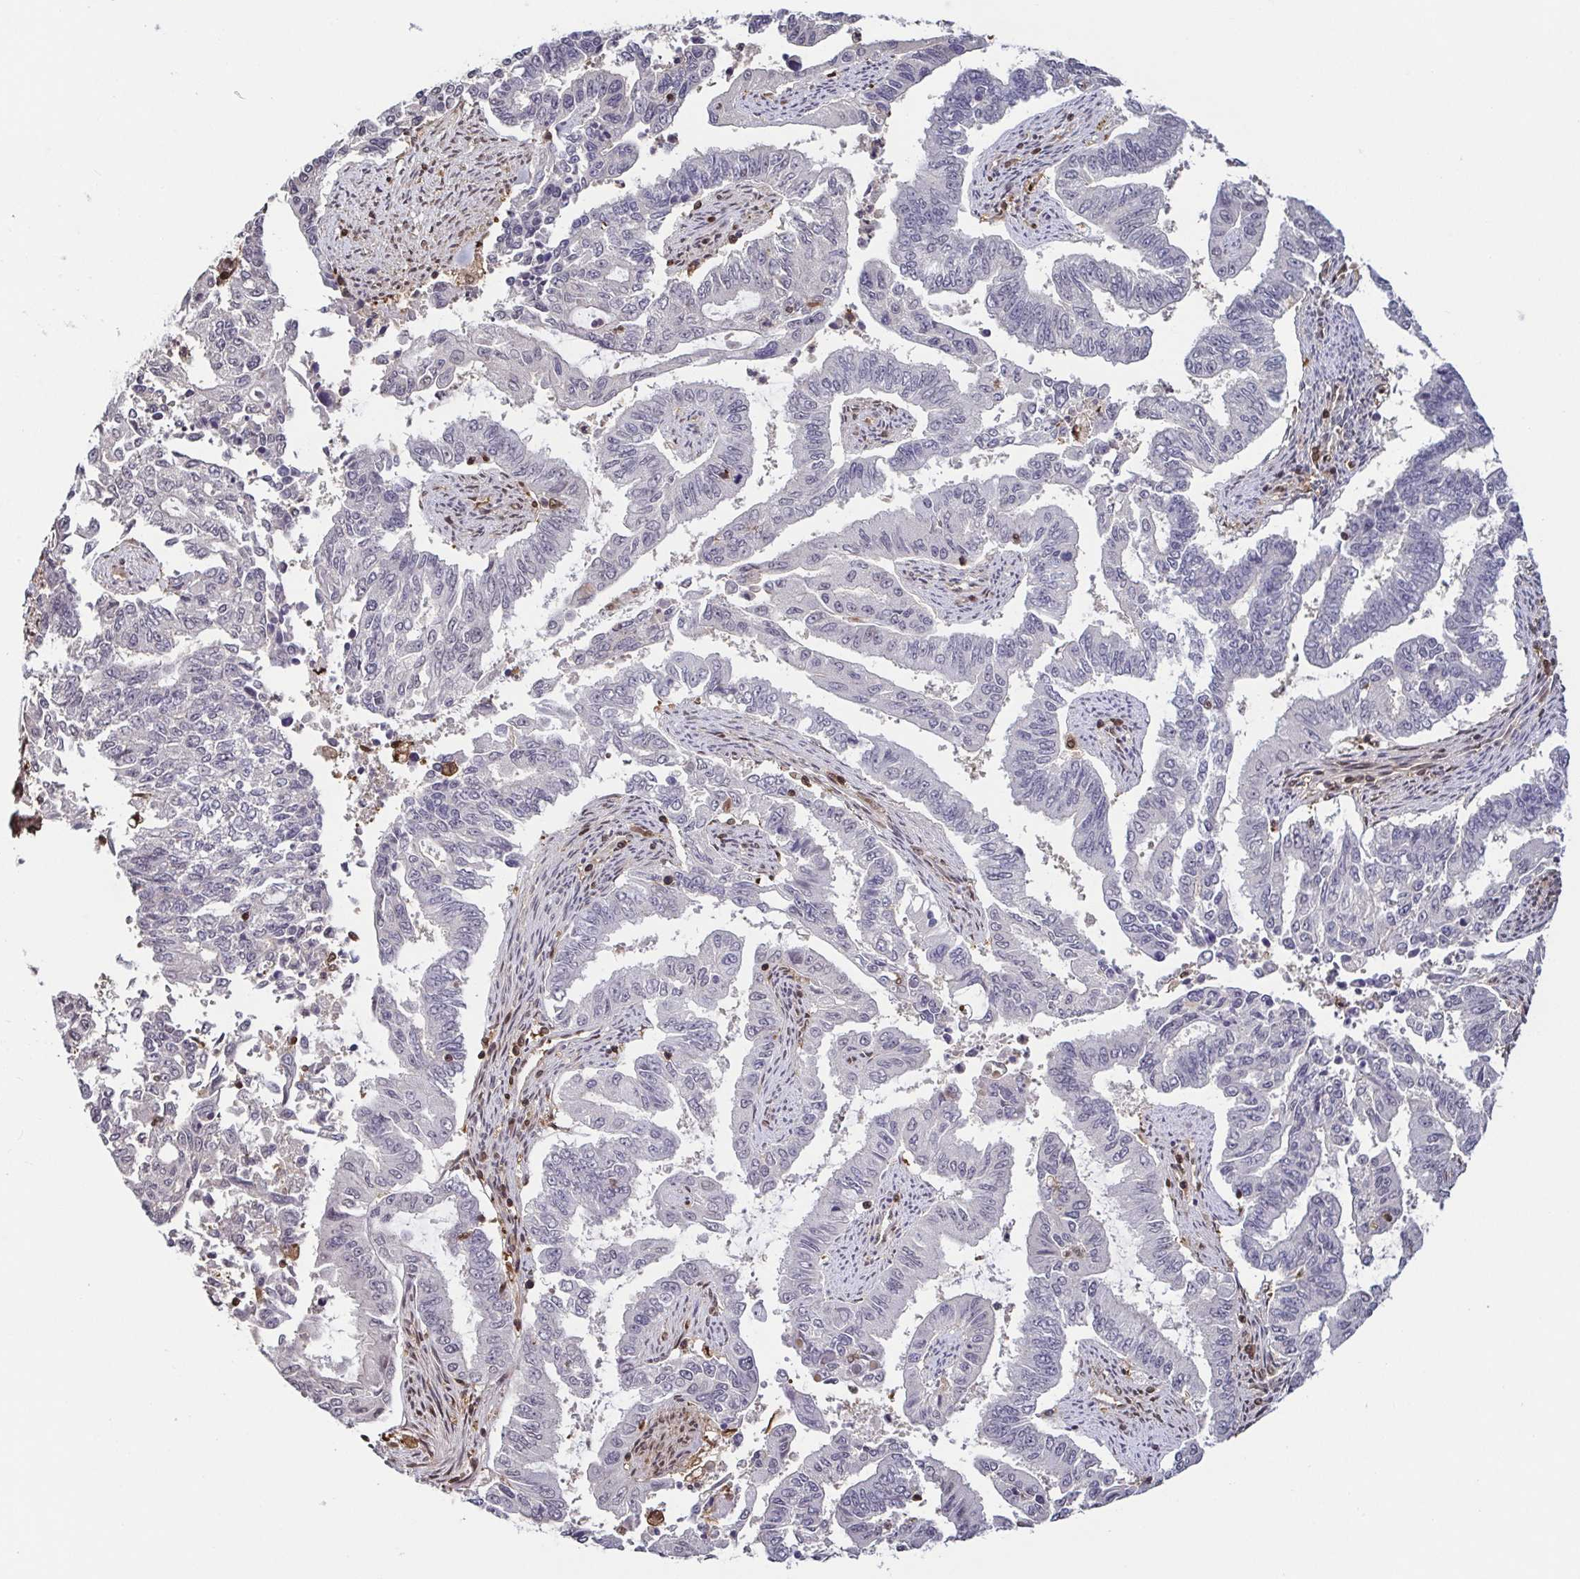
{"staining": {"intensity": "negative", "quantity": "none", "location": "none"}, "tissue": "endometrial cancer", "cell_type": "Tumor cells", "image_type": "cancer", "snomed": [{"axis": "morphology", "description": "Adenocarcinoma, NOS"}, {"axis": "topography", "description": "Uterus"}], "caption": "Tumor cells show no significant protein positivity in adenocarcinoma (endometrial).", "gene": "PSMB9", "patient": {"sex": "female", "age": 59}}